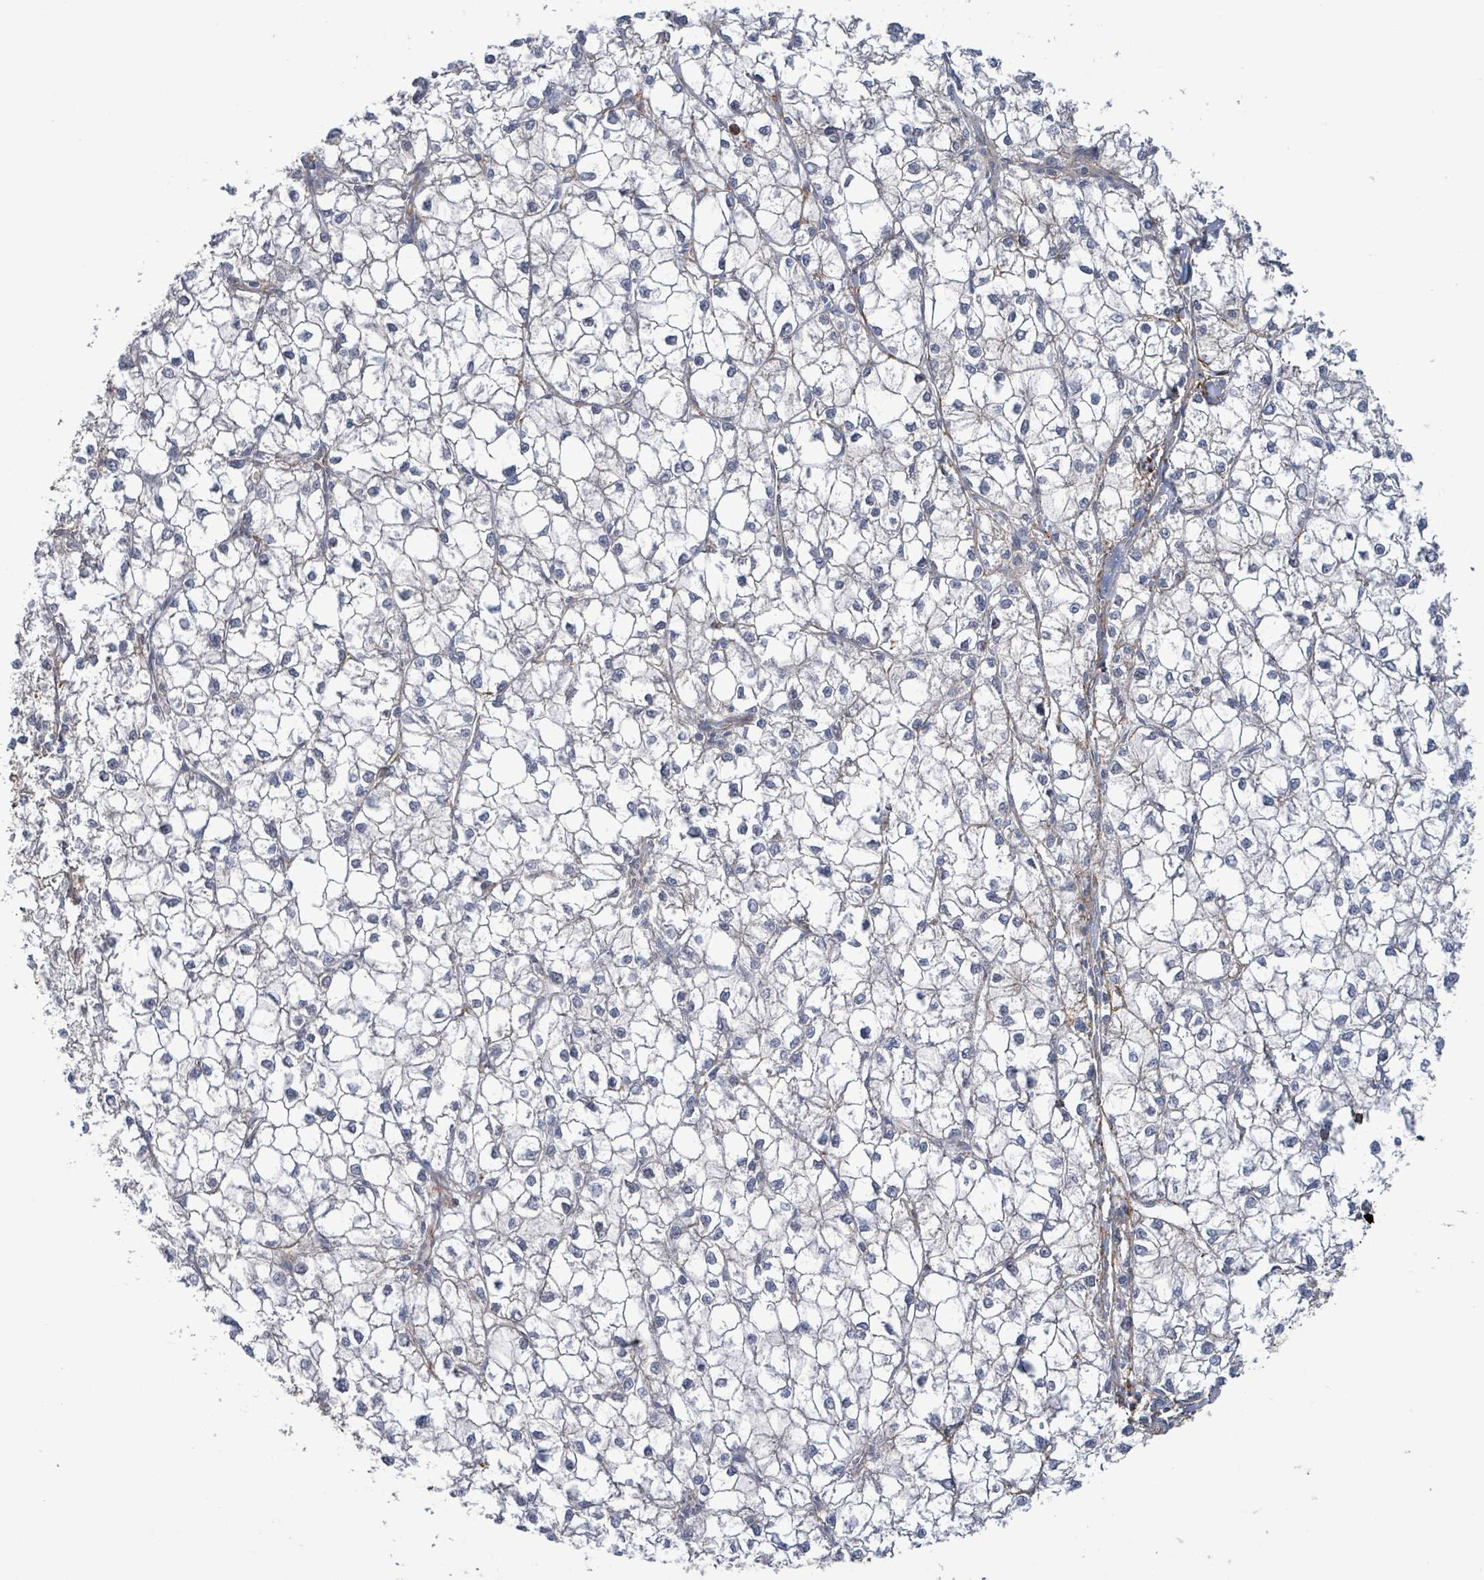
{"staining": {"intensity": "negative", "quantity": "none", "location": "none"}, "tissue": "liver cancer", "cell_type": "Tumor cells", "image_type": "cancer", "snomed": [{"axis": "morphology", "description": "Carcinoma, Hepatocellular, NOS"}, {"axis": "topography", "description": "Liver"}], "caption": "This is a micrograph of IHC staining of liver hepatocellular carcinoma, which shows no staining in tumor cells.", "gene": "EGFL7", "patient": {"sex": "female", "age": 43}}